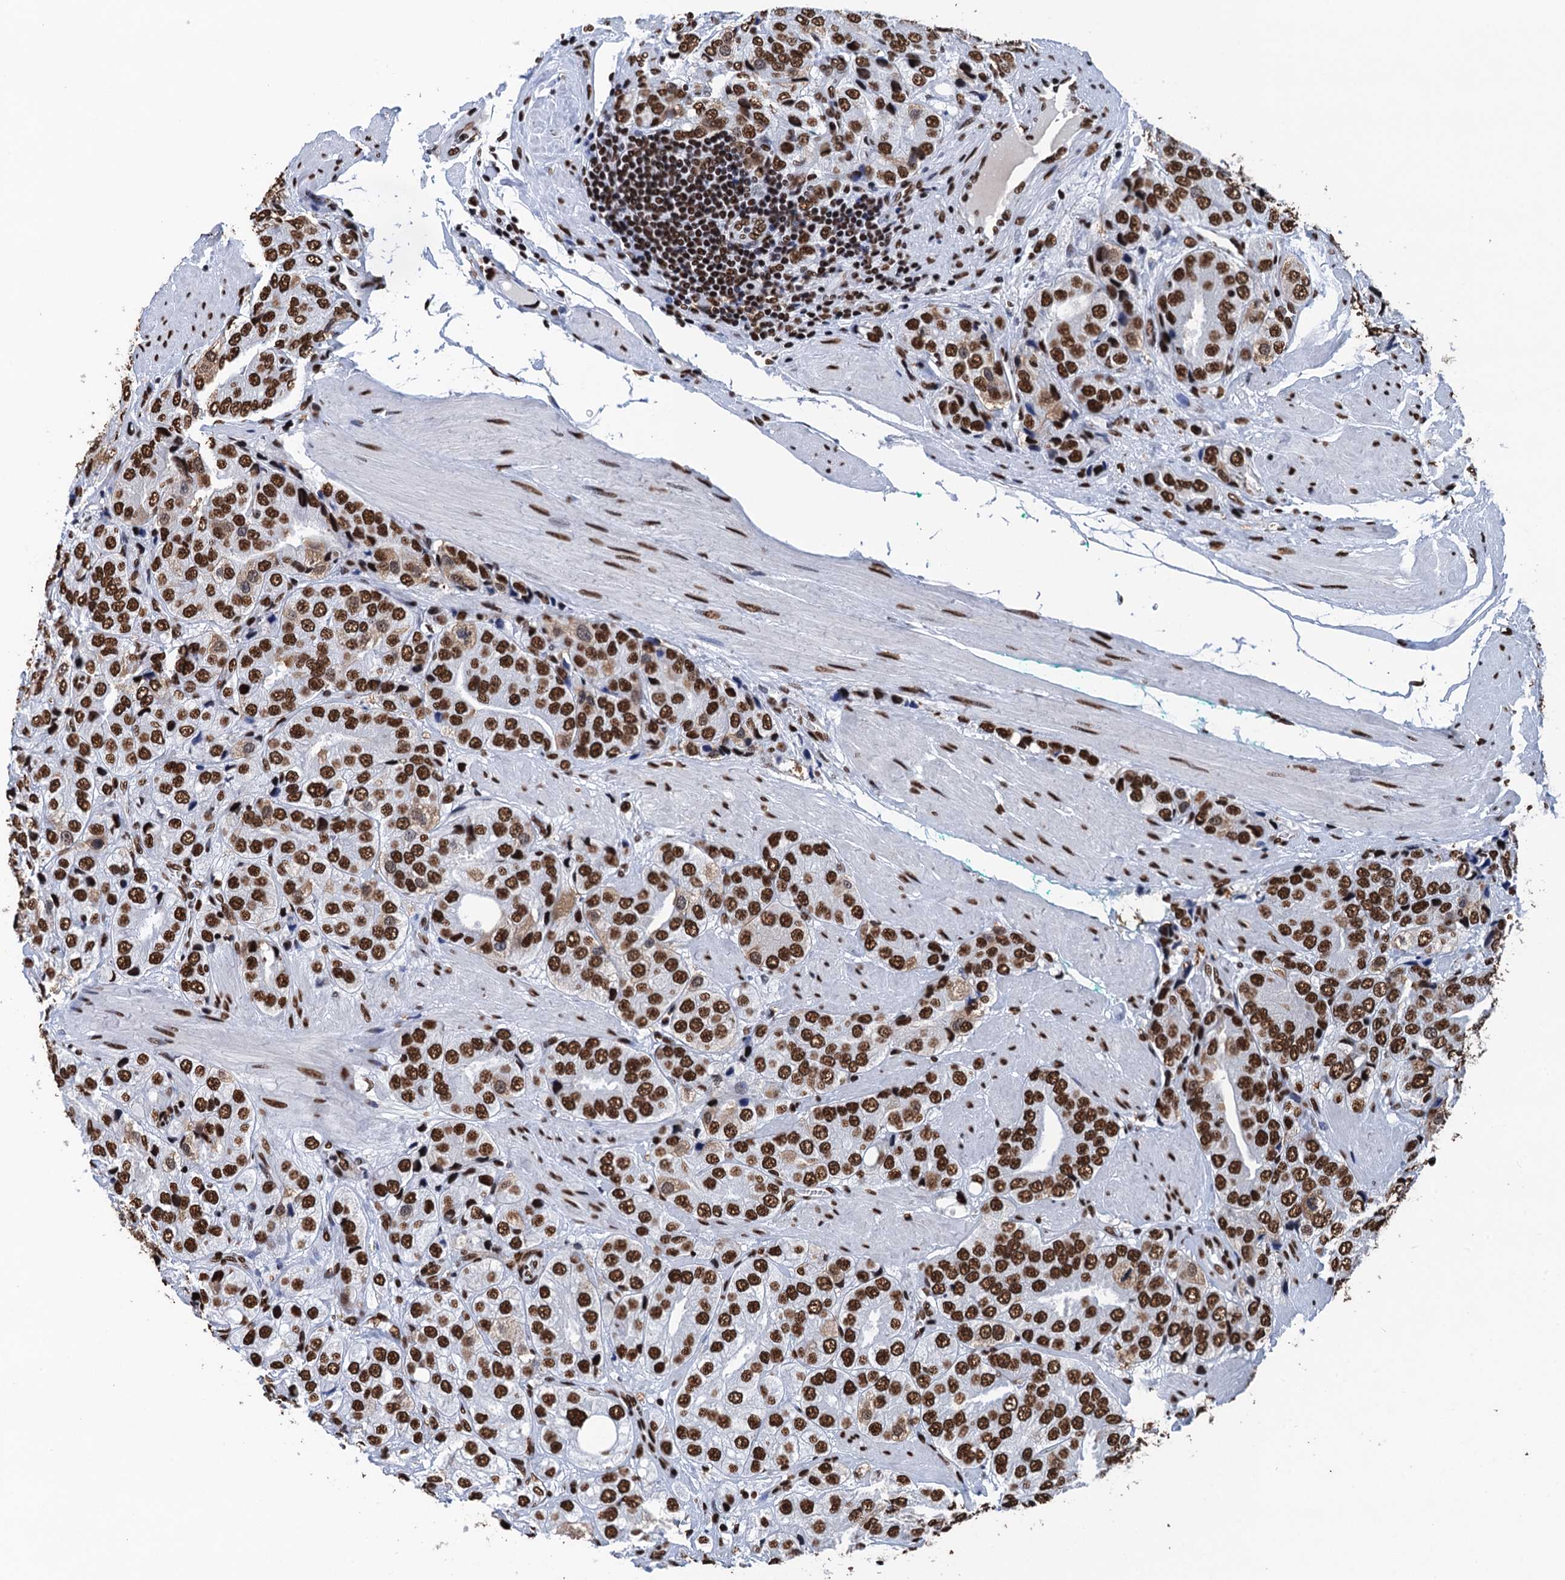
{"staining": {"intensity": "strong", "quantity": ">75%", "location": "nuclear"}, "tissue": "prostate cancer", "cell_type": "Tumor cells", "image_type": "cancer", "snomed": [{"axis": "morphology", "description": "Adenocarcinoma, High grade"}, {"axis": "topography", "description": "Prostate"}], "caption": "About >75% of tumor cells in prostate adenocarcinoma (high-grade) display strong nuclear protein expression as visualized by brown immunohistochemical staining.", "gene": "UBA2", "patient": {"sex": "male", "age": 50}}